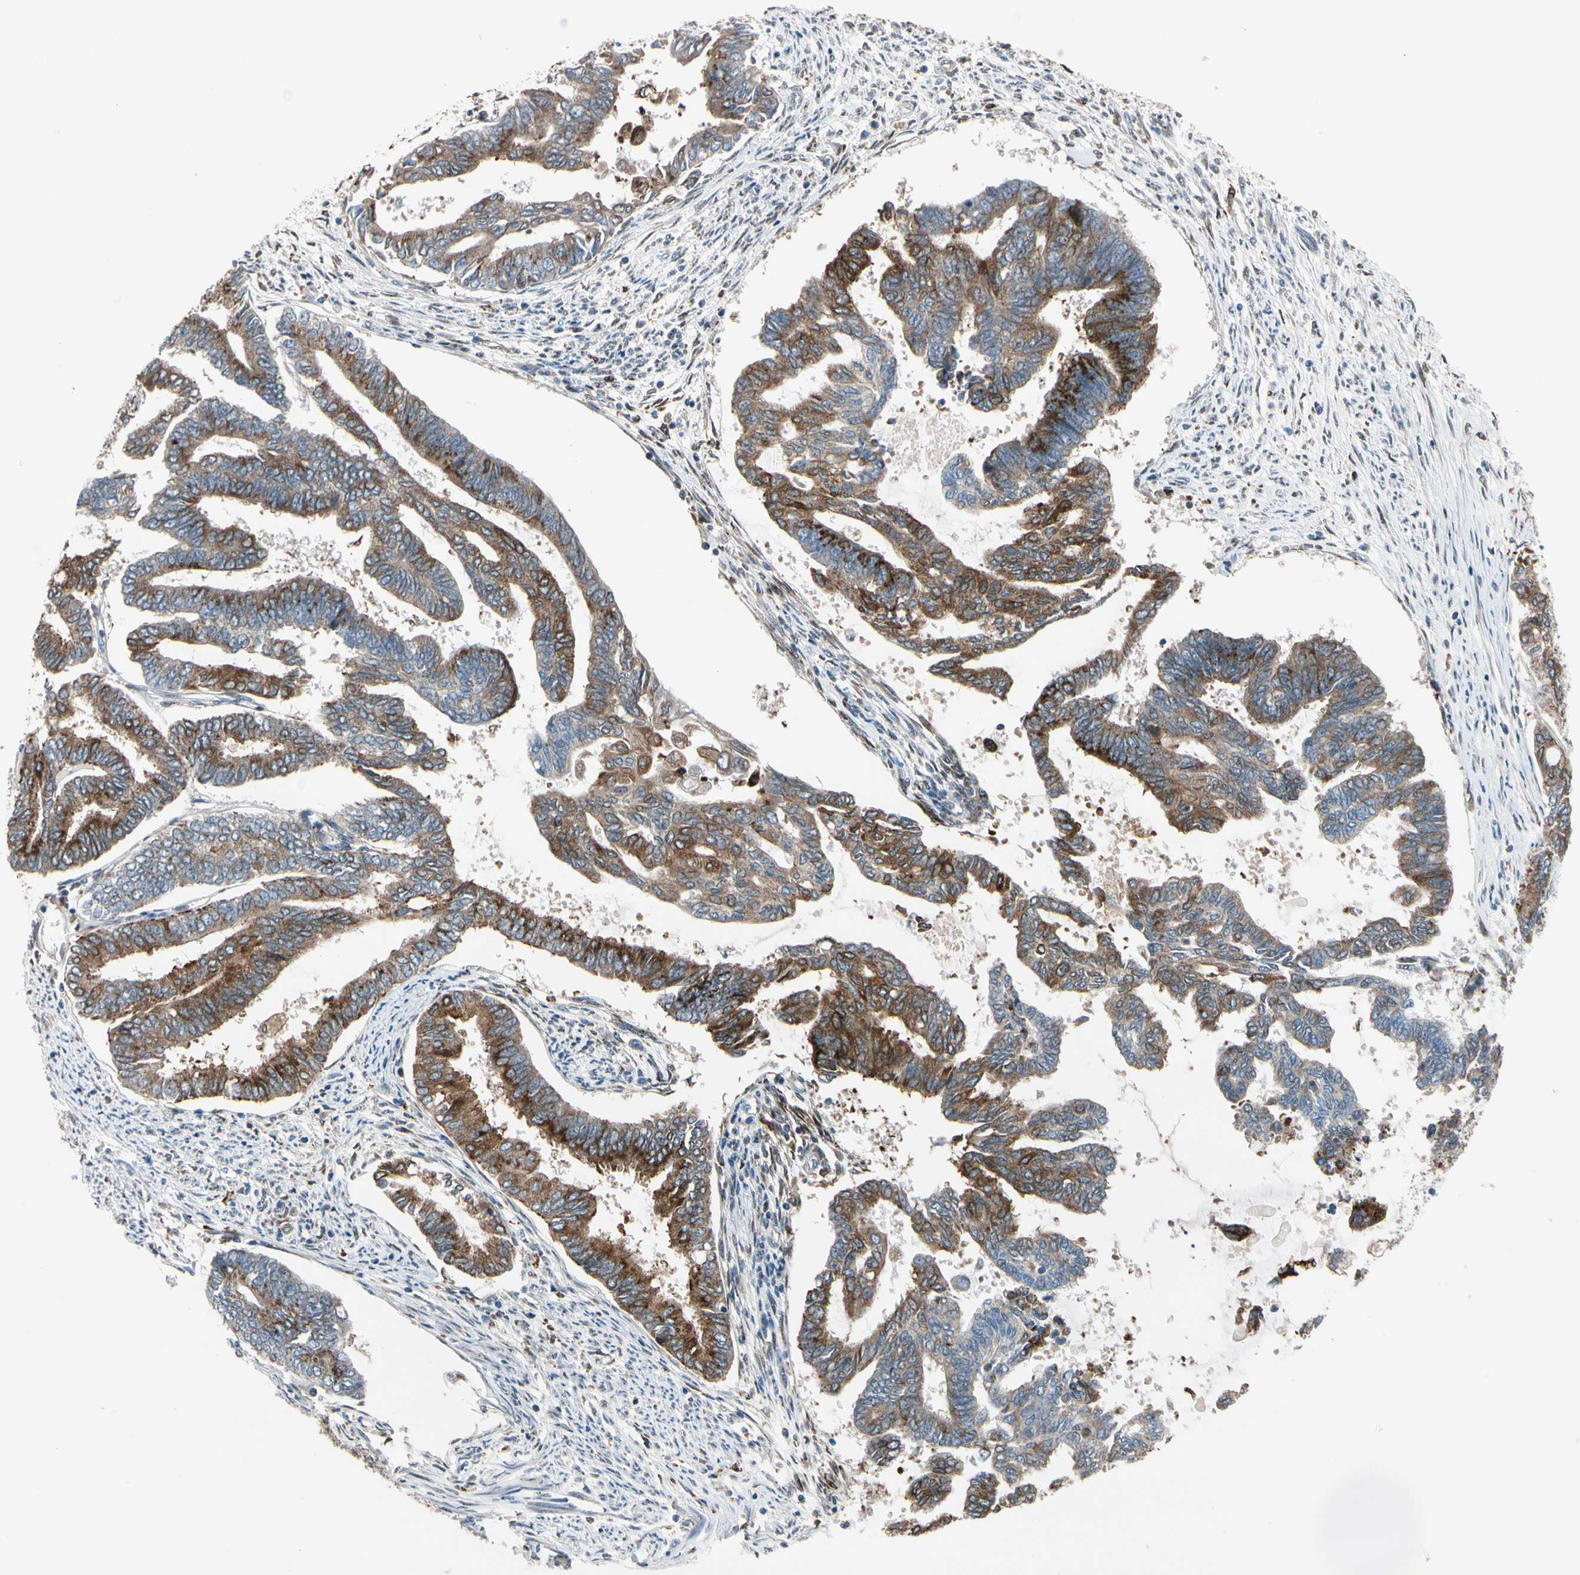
{"staining": {"intensity": "moderate", "quantity": ">75%", "location": "cytoplasmic/membranous"}, "tissue": "endometrial cancer", "cell_type": "Tumor cells", "image_type": "cancer", "snomed": [{"axis": "morphology", "description": "Adenocarcinoma, NOS"}, {"axis": "topography", "description": "Endometrium"}], "caption": "DAB immunohistochemical staining of human adenocarcinoma (endometrial) displays moderate cytoplasmic/membranous protein positivity in about >75% of tumor cells. Using DAB (brown) and hematoxylin (blue) stains, captured at high magnification using brightfield microscopy.", "gene": "NUCB1", "patient": {"sex": "female", "age": 86}}